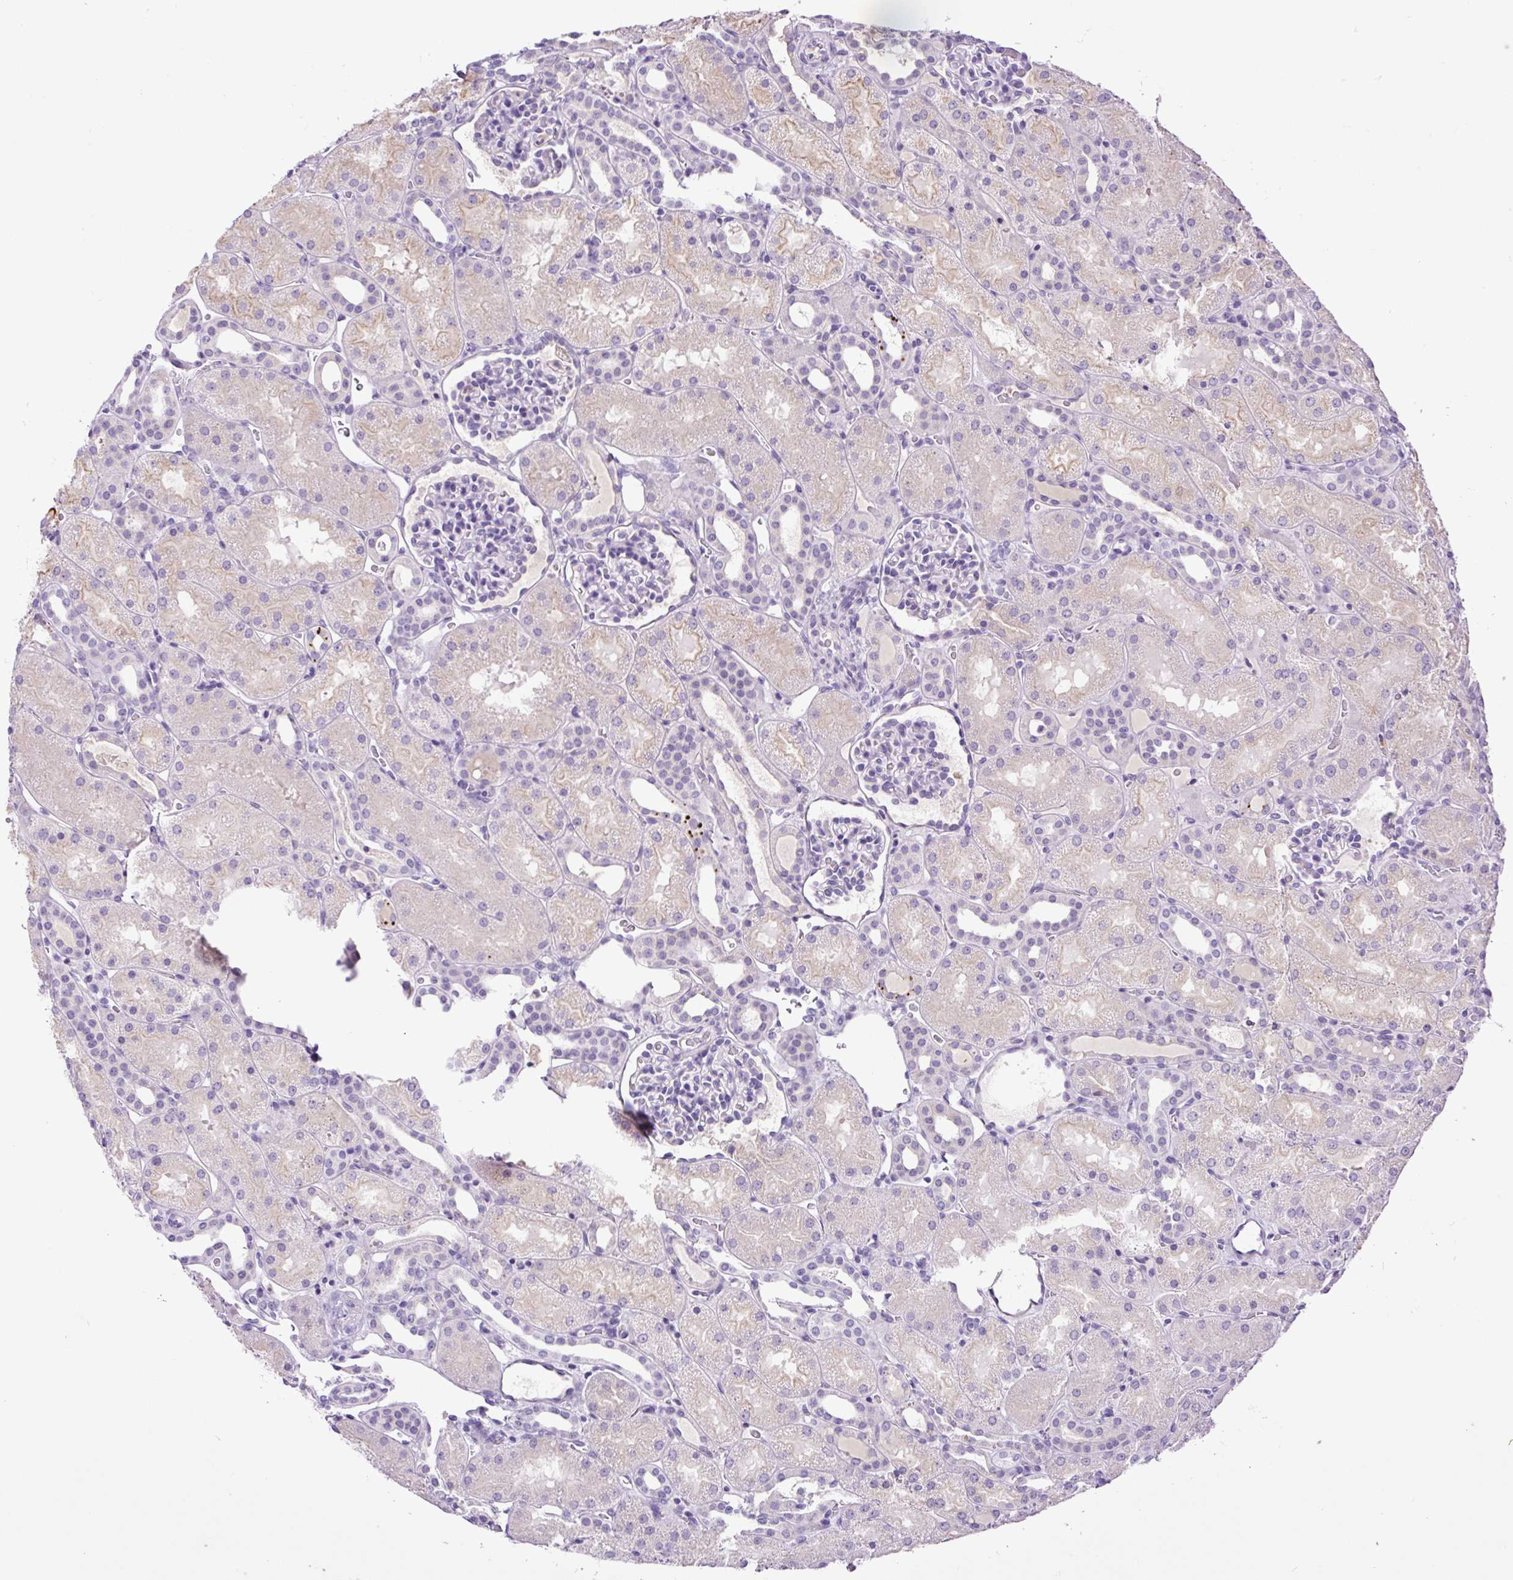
{"staining": {"intensity": "negative", "quantity": "none", "location": "none"}, "tissue": "kidney", "cell_type": "Cells in glomeruli", "image_type": "normal", "snomed": [{"axis": "morphology", "description": "Normal tissue, NOS"}, {"axis": "topography", "description": "Kidney"}], "caption": "Immunohistochemistry (IHC) image of benign kidney: kidney stained with DAB displays no significant protein expression in cells in glomeruli.", "gene": "MFSD3", "patient": {"sex": "male", "age": 2}}